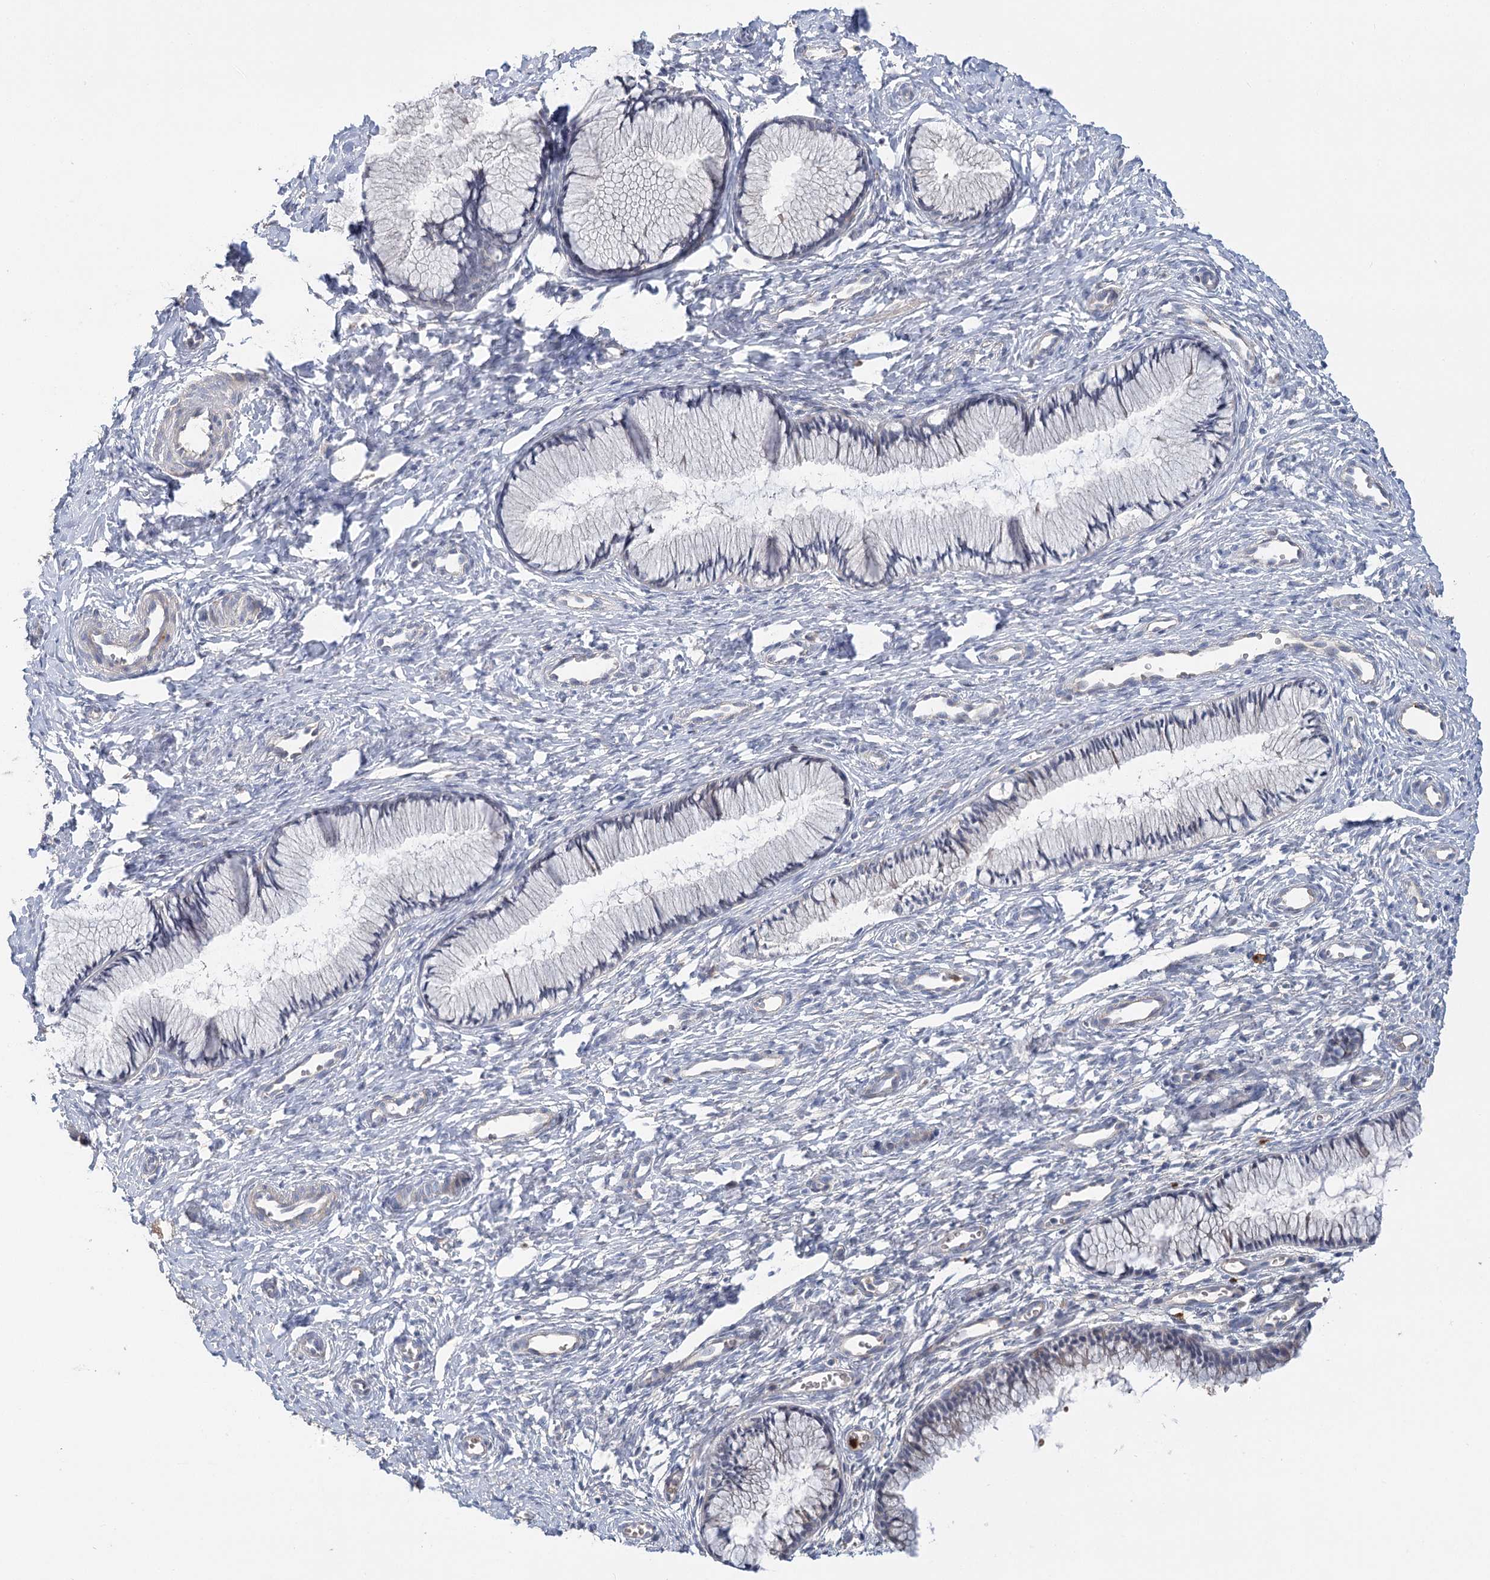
{"staining": {"intensity": "negative", "quantity": "none", "location": "none"}, "tissue": "cervix", "cell_type": "Glandular cells", "image_type": "normal", "snomed": [{"axis": "morphology", "description": "Normal tissue, NOS"}, {"axis": "topography", "description": "Cervix"}], "caption": "Benign cervix was stained to show a protein in brown. There is no significant expression in glandular cells. (Immunohistochemistry (ihc), brightfield microscopy, high magnification).", "gene": "EPB41L5", "patient": {"sex": "female", "age": 27}}